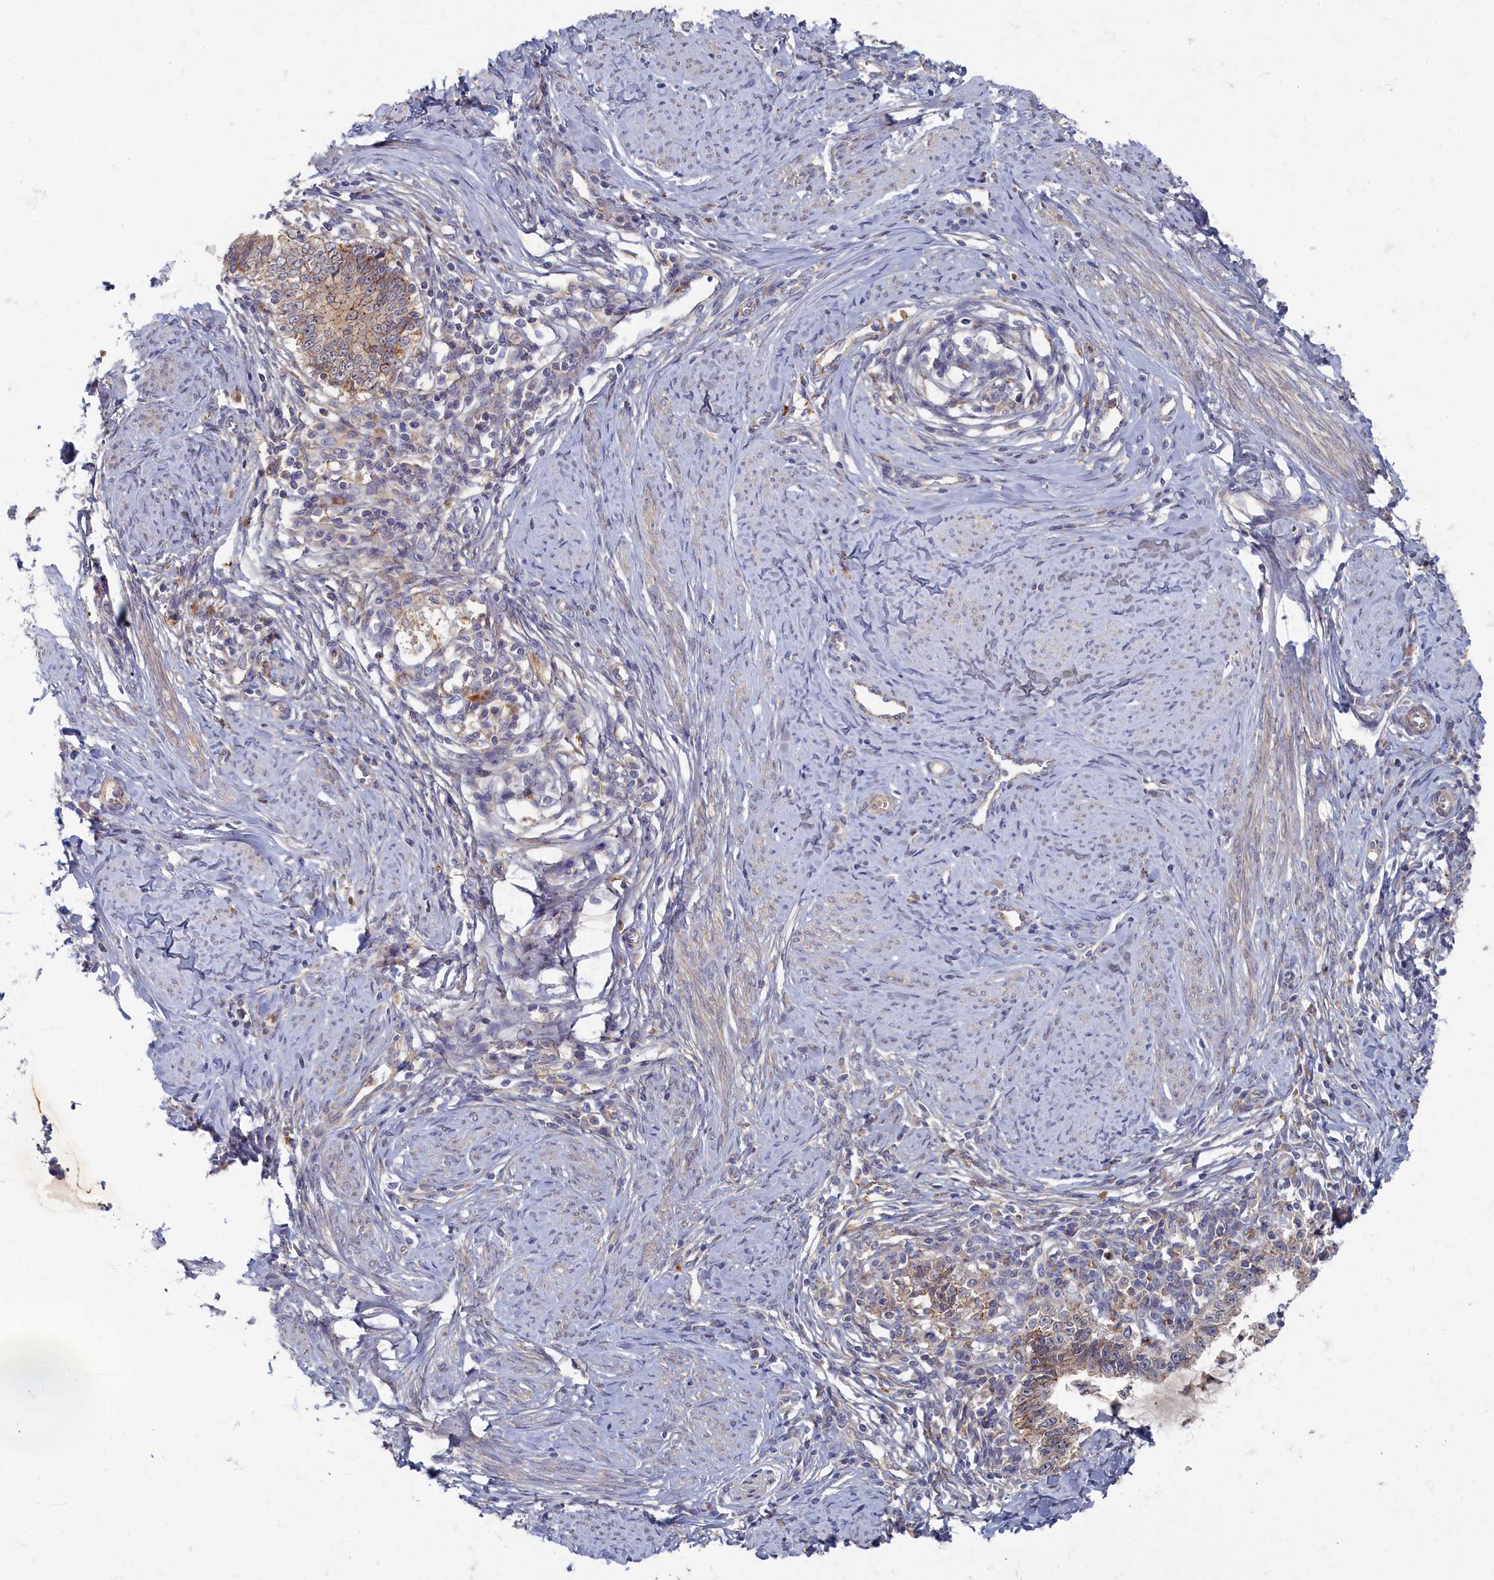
{"staining": {"intensity": "weak", "quantity": "25%-75%", "location": "cytoplasmic/membranous"}, "tissue": "cervical cancer", "cell_type": "Tumor cells", "image_type": "cancer", "snomed": [{"axis": "morphology", "description": "Adenocarcinoma, NOS"}, {"axis": "topography", "description": "Cervix"}], "caption": "Cervical adenocarcinoma tissue reveals weak cytoplasmic/membranous expression in about 25%-75% of tumor cells, visualized by immunohistochemistry.", "gene": "PSMG2", "patient": {"sex": "female", "age": 36}}